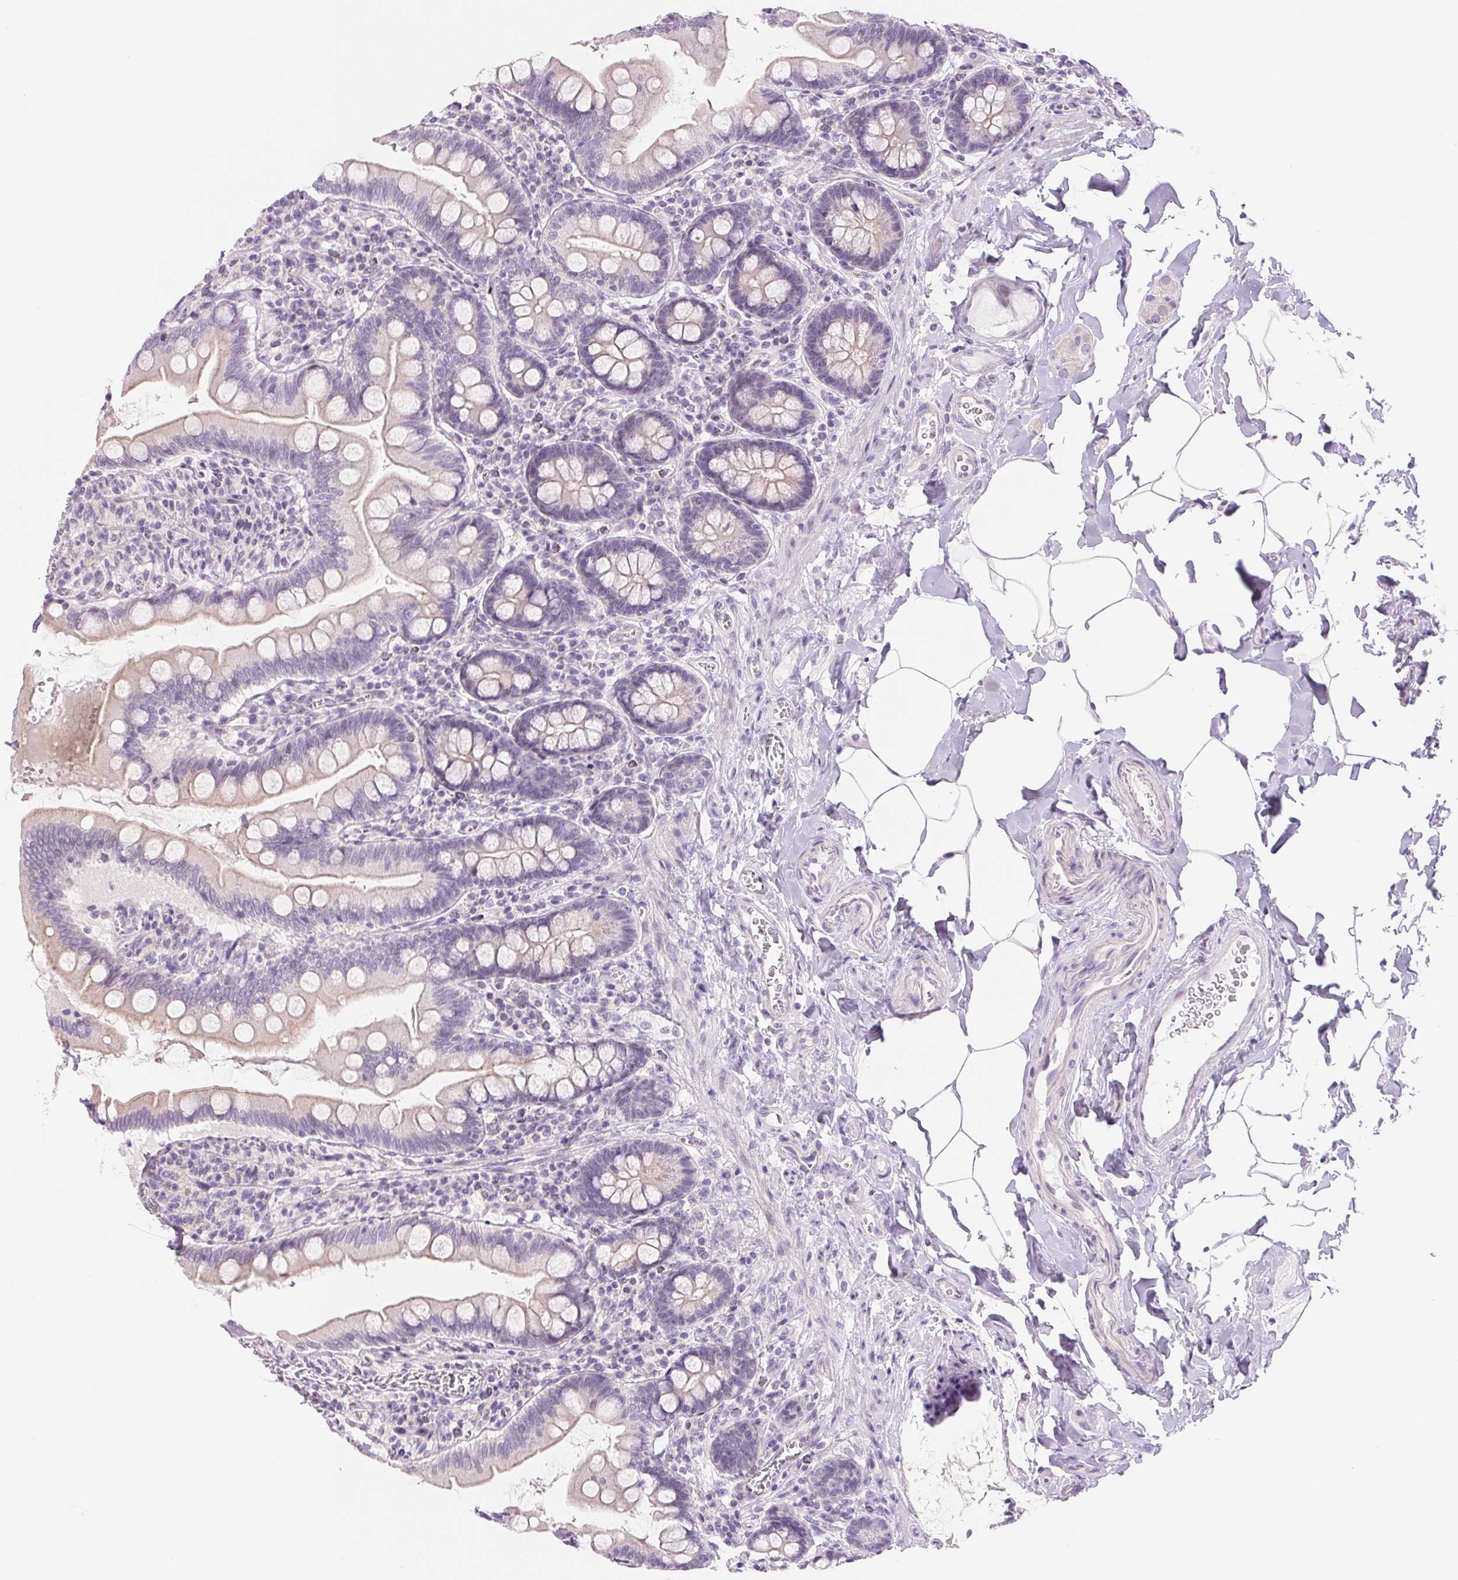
{"staining": {"intensity": "negative", "quantity": "none", "location": "none"}, "tissue": "small intestine", "cell_type": "Glandular cells", "image_type": "normal", "snomed": [{"axis": "morphology", "description": "Normal tissue, NOS"}, {"axis": "topography", "description": "Small intestine"}], "caption": "An IHC image of normal small intestine is shown. There is no staining in glandular cells of small intestine. (DAB immunohistochemistry (IHC) with hematoxylin counter stain).", "gene": "CCDC168", "patient": {"sex": "female", "age": 56}}